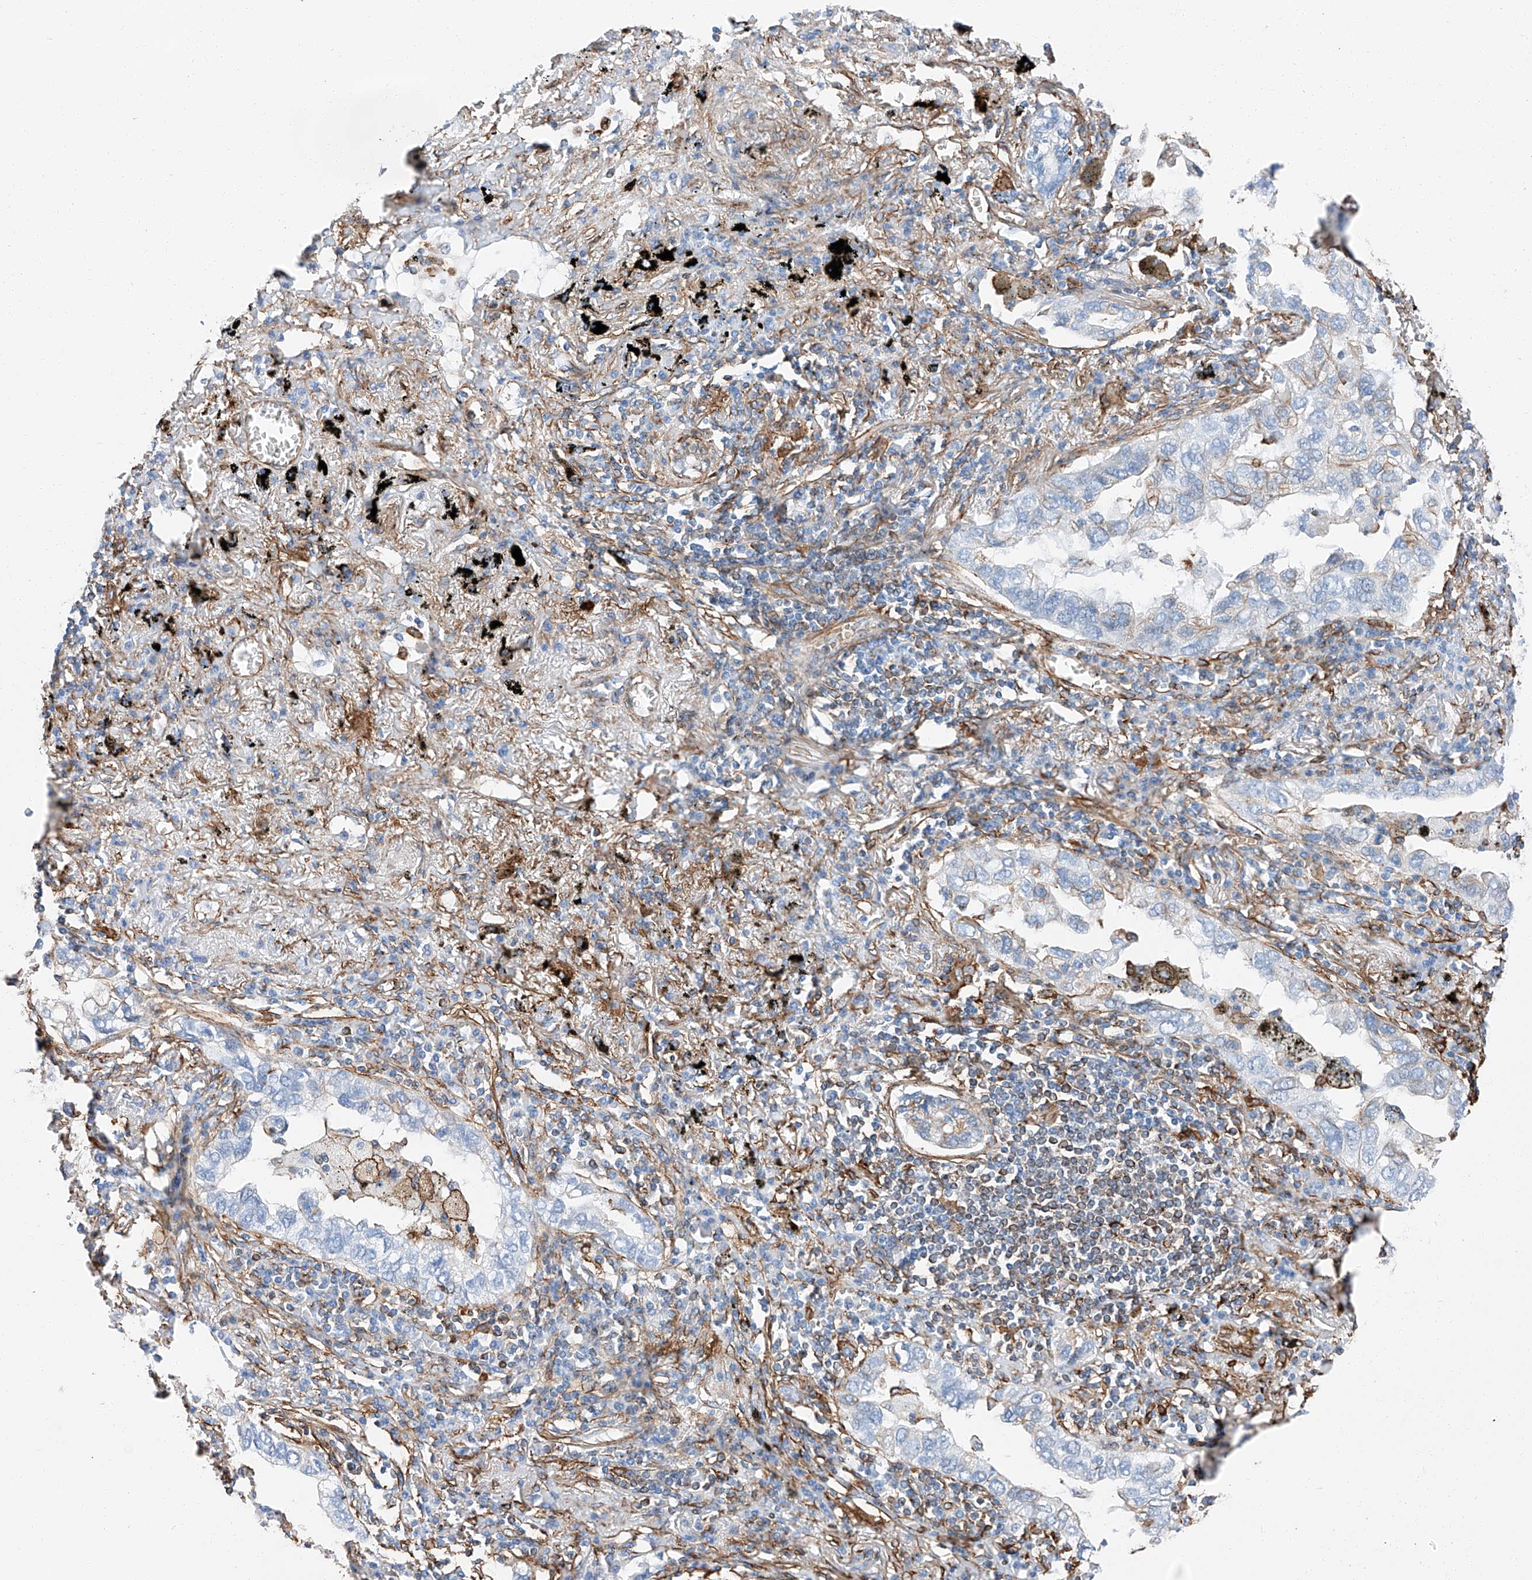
{"staining": {"intensity": "negative", "quantity": "none", "location": "none"}, "tissue": "lung cancer", "cell_type": "Tumor cells", "image_type": "cancer", "snomed": [{"axis": "morphology", "description": "Adenocarcinoma, NOS"}, {"axis": "topography", "description": "Lung"}], "caption": "A high-resolution photomicrograph shows immunohistochemistry staining of lung cancer (adenocarcinoma), which demonstrates no significant expression in tumor cells.", "gene": "ZNF804A", "patient": {"sex": "male", "age": 65}}